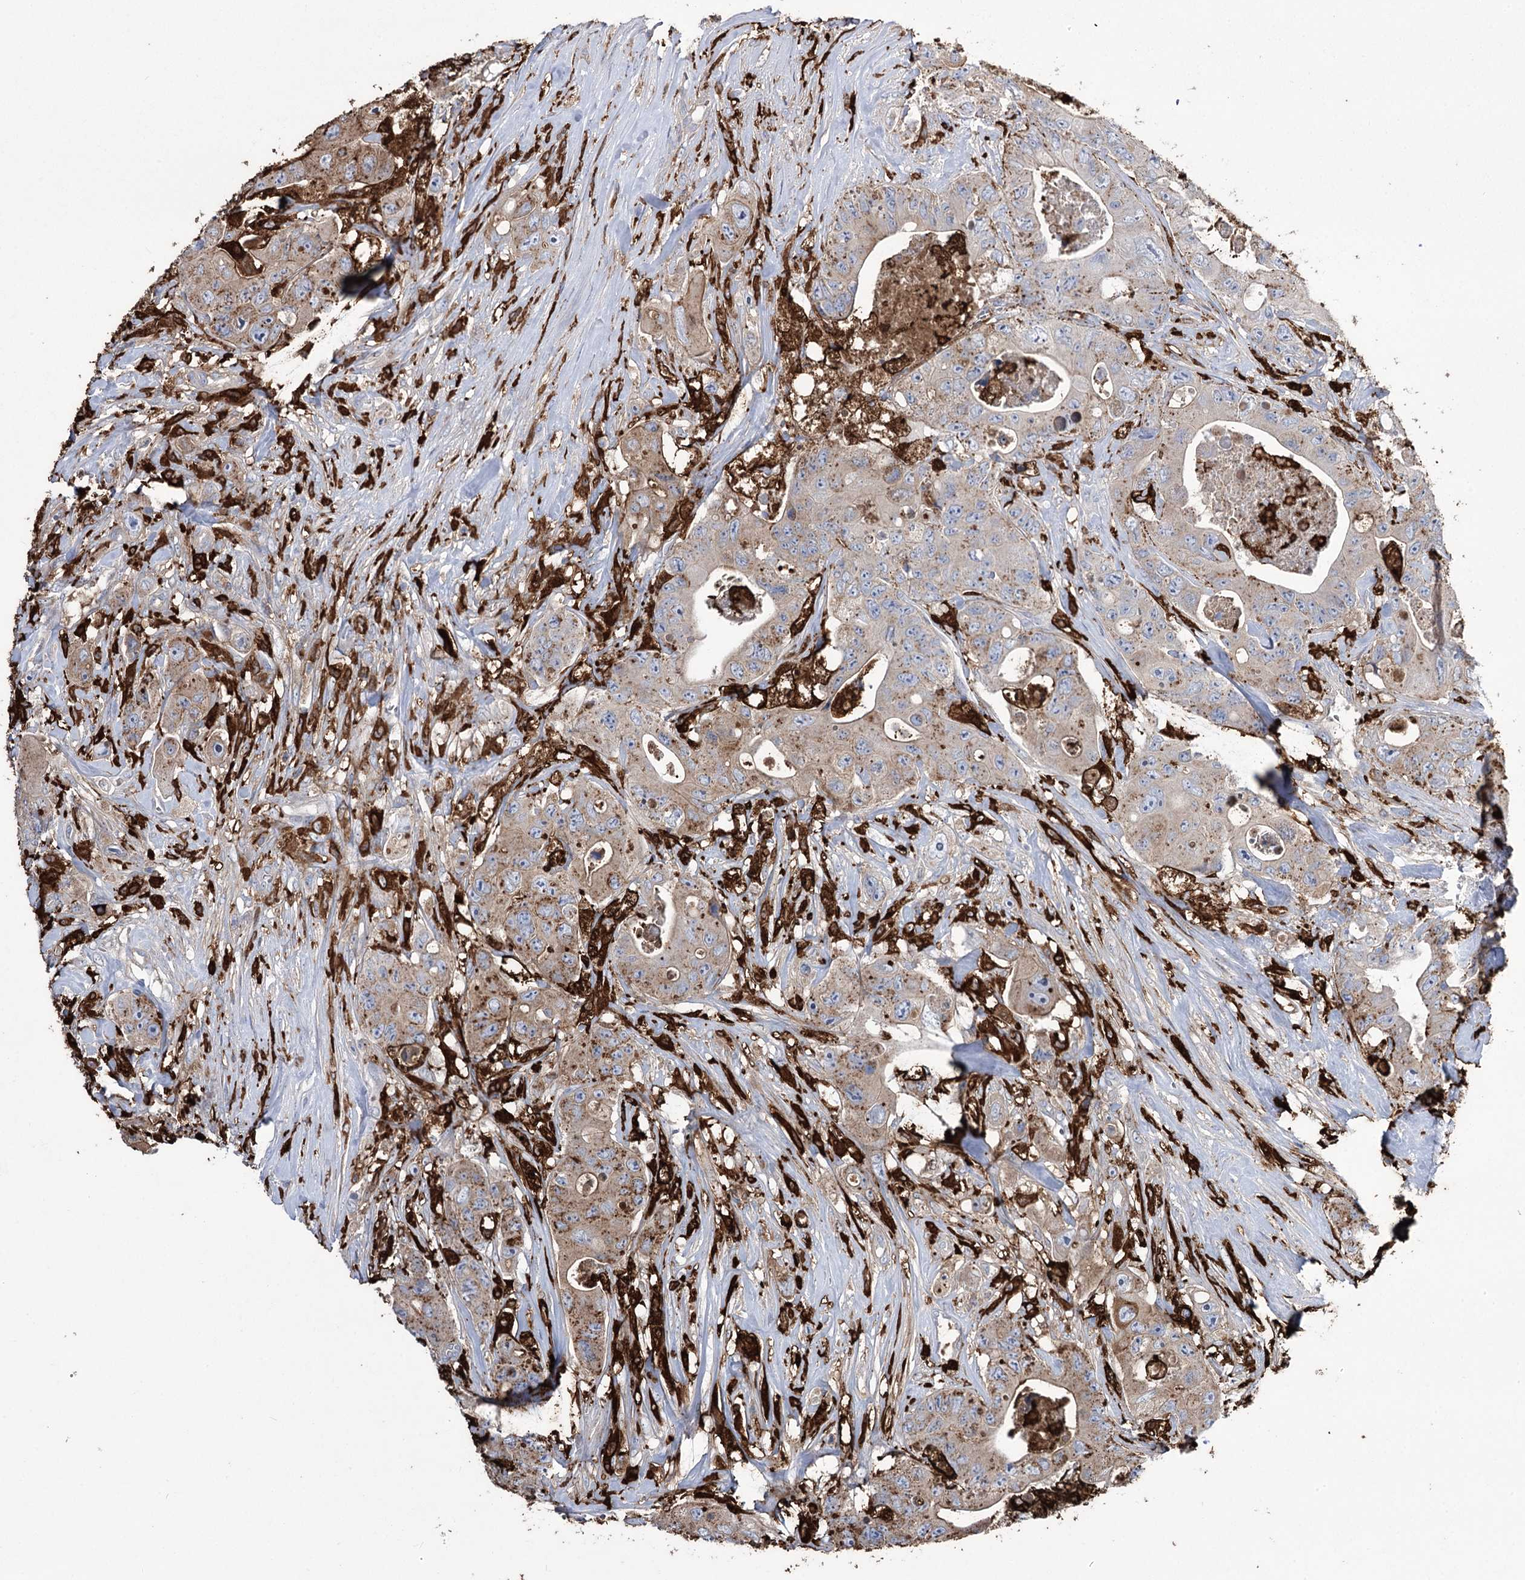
{"staining": {"intensity": "moderate", "quantity": "25%-75%", "location": "cytoplasmic/membranous"}, "tissue": "colorectal cancer", "cell_type": "Tumor cells", "image_type": "cancer", "snomed": [{"axis": "morphology", "description": "Adenocarcinoma, NOS"}, {"axis": "topography", "description": "Colon"}], "caption": "Protein expression by IHC reveals moderate cytoplasmic/membranous expression in approximately 25%-75% of tumor cells in colorectal cancer (adenocarcinoma).", "gene": "ZNF622", "patient": {"sex": "female", "age": 46}}